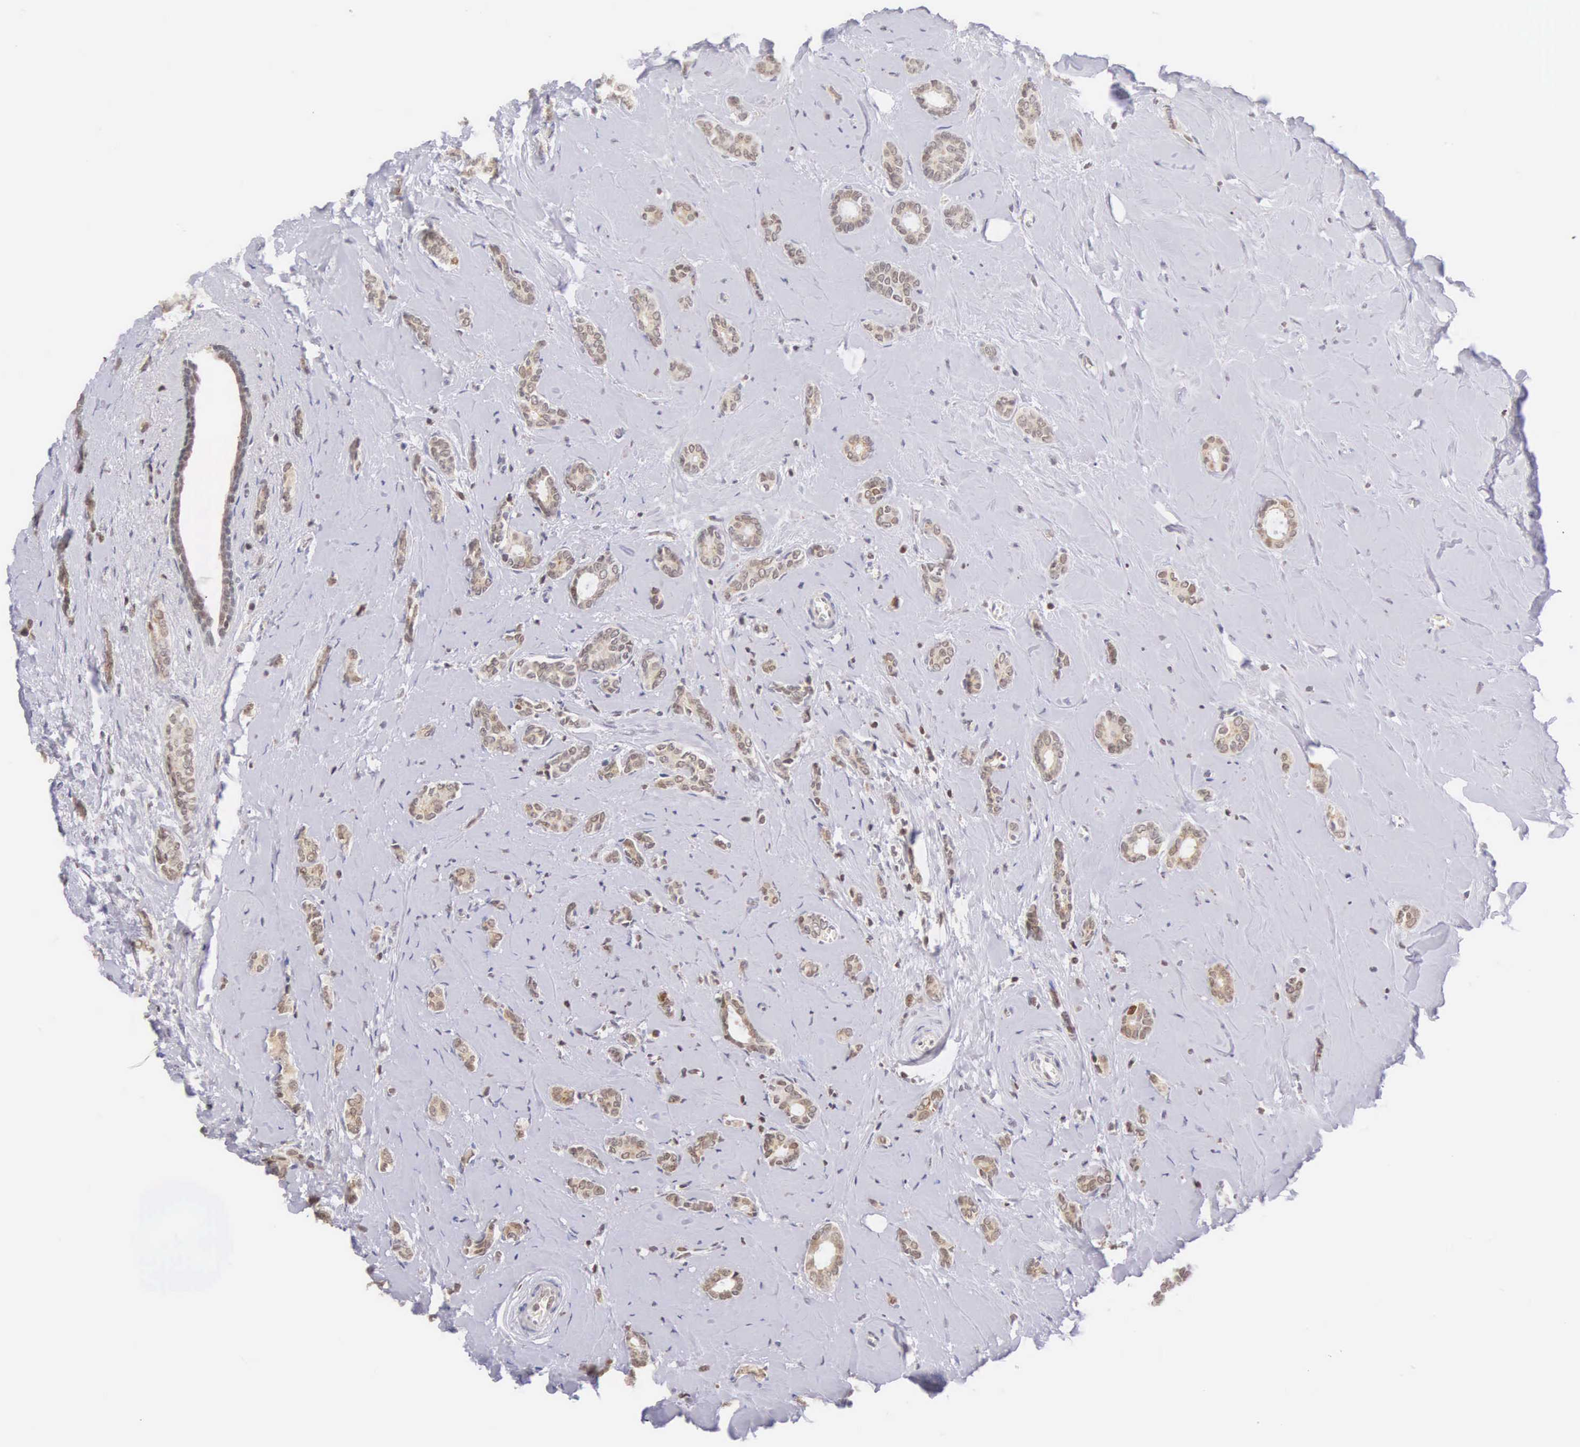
{"staining": {"intensity": "weak", "quantity": ">75%", "location": "nuclear"}, "tissue": "breast cancer", "cell_type": "Tumor cells", "image_type": "cancer", "snomed": [{"axis": "morphology", "description": "Duct carcinoma"}, {"axis": "topography", "description": "Breast"}], "caption": "Protein expression analysis of breast cancer (infiltrating ductal carcinoma) shows weak nuclear staining in about >75% of tumor cells.", "gene": "VRK1", "patient": {"sex": "female", "age": 50}}